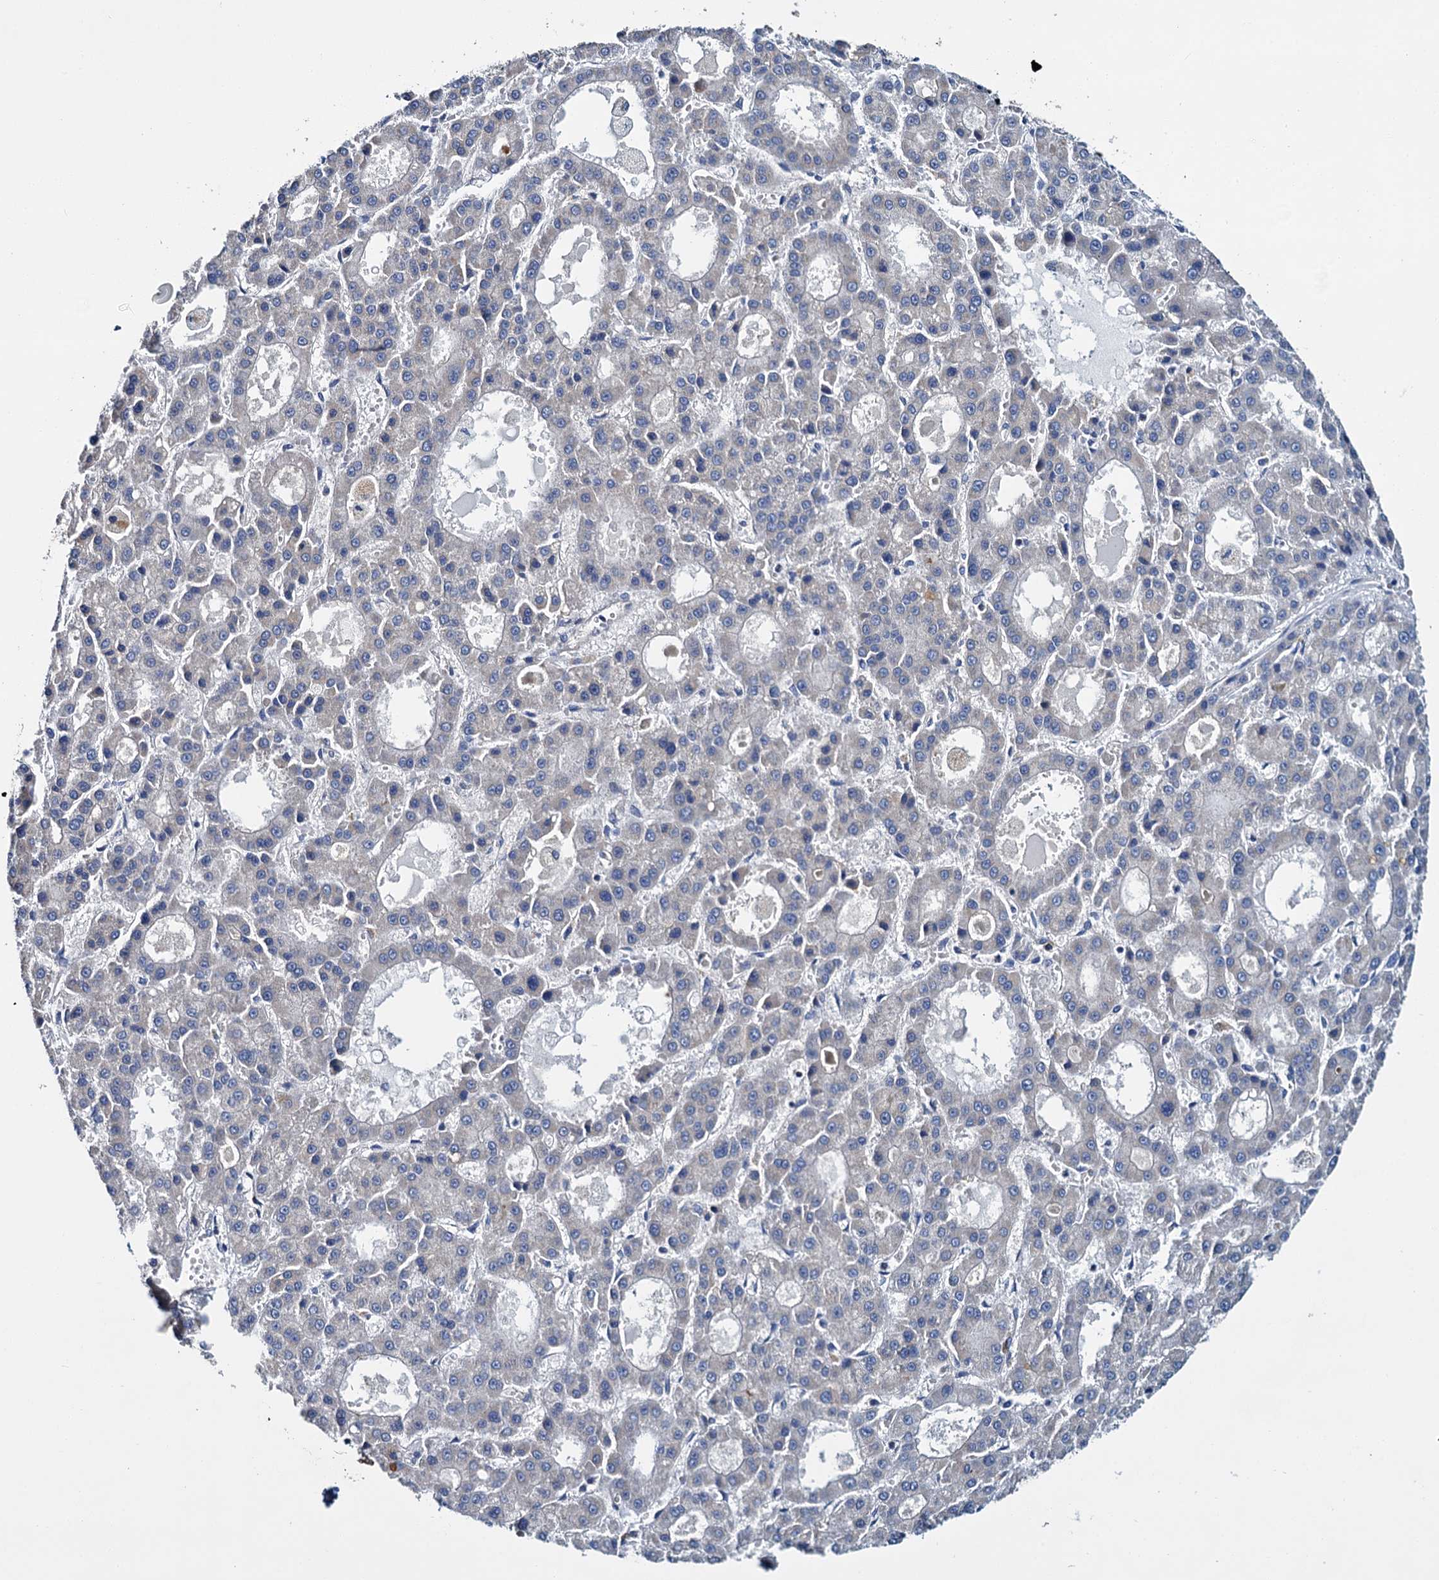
{"staining": {"intensity": "negative", "quantity": "none", "location": "none"}, "tissue": "liver cancer", "cell_type": "Tumor cells", "image_type": "cancer", "snomed": [{"axis": "morphology", "description": "Carcinoma, Hepatocellular, NOS"}, {"axis": "topography", "description": "Liver"}], "caption": "An image of human liver cancer is negative for staining in tumor cells.", "gene": "CEP295", "patient": {"sex": "male", "age": 70}}